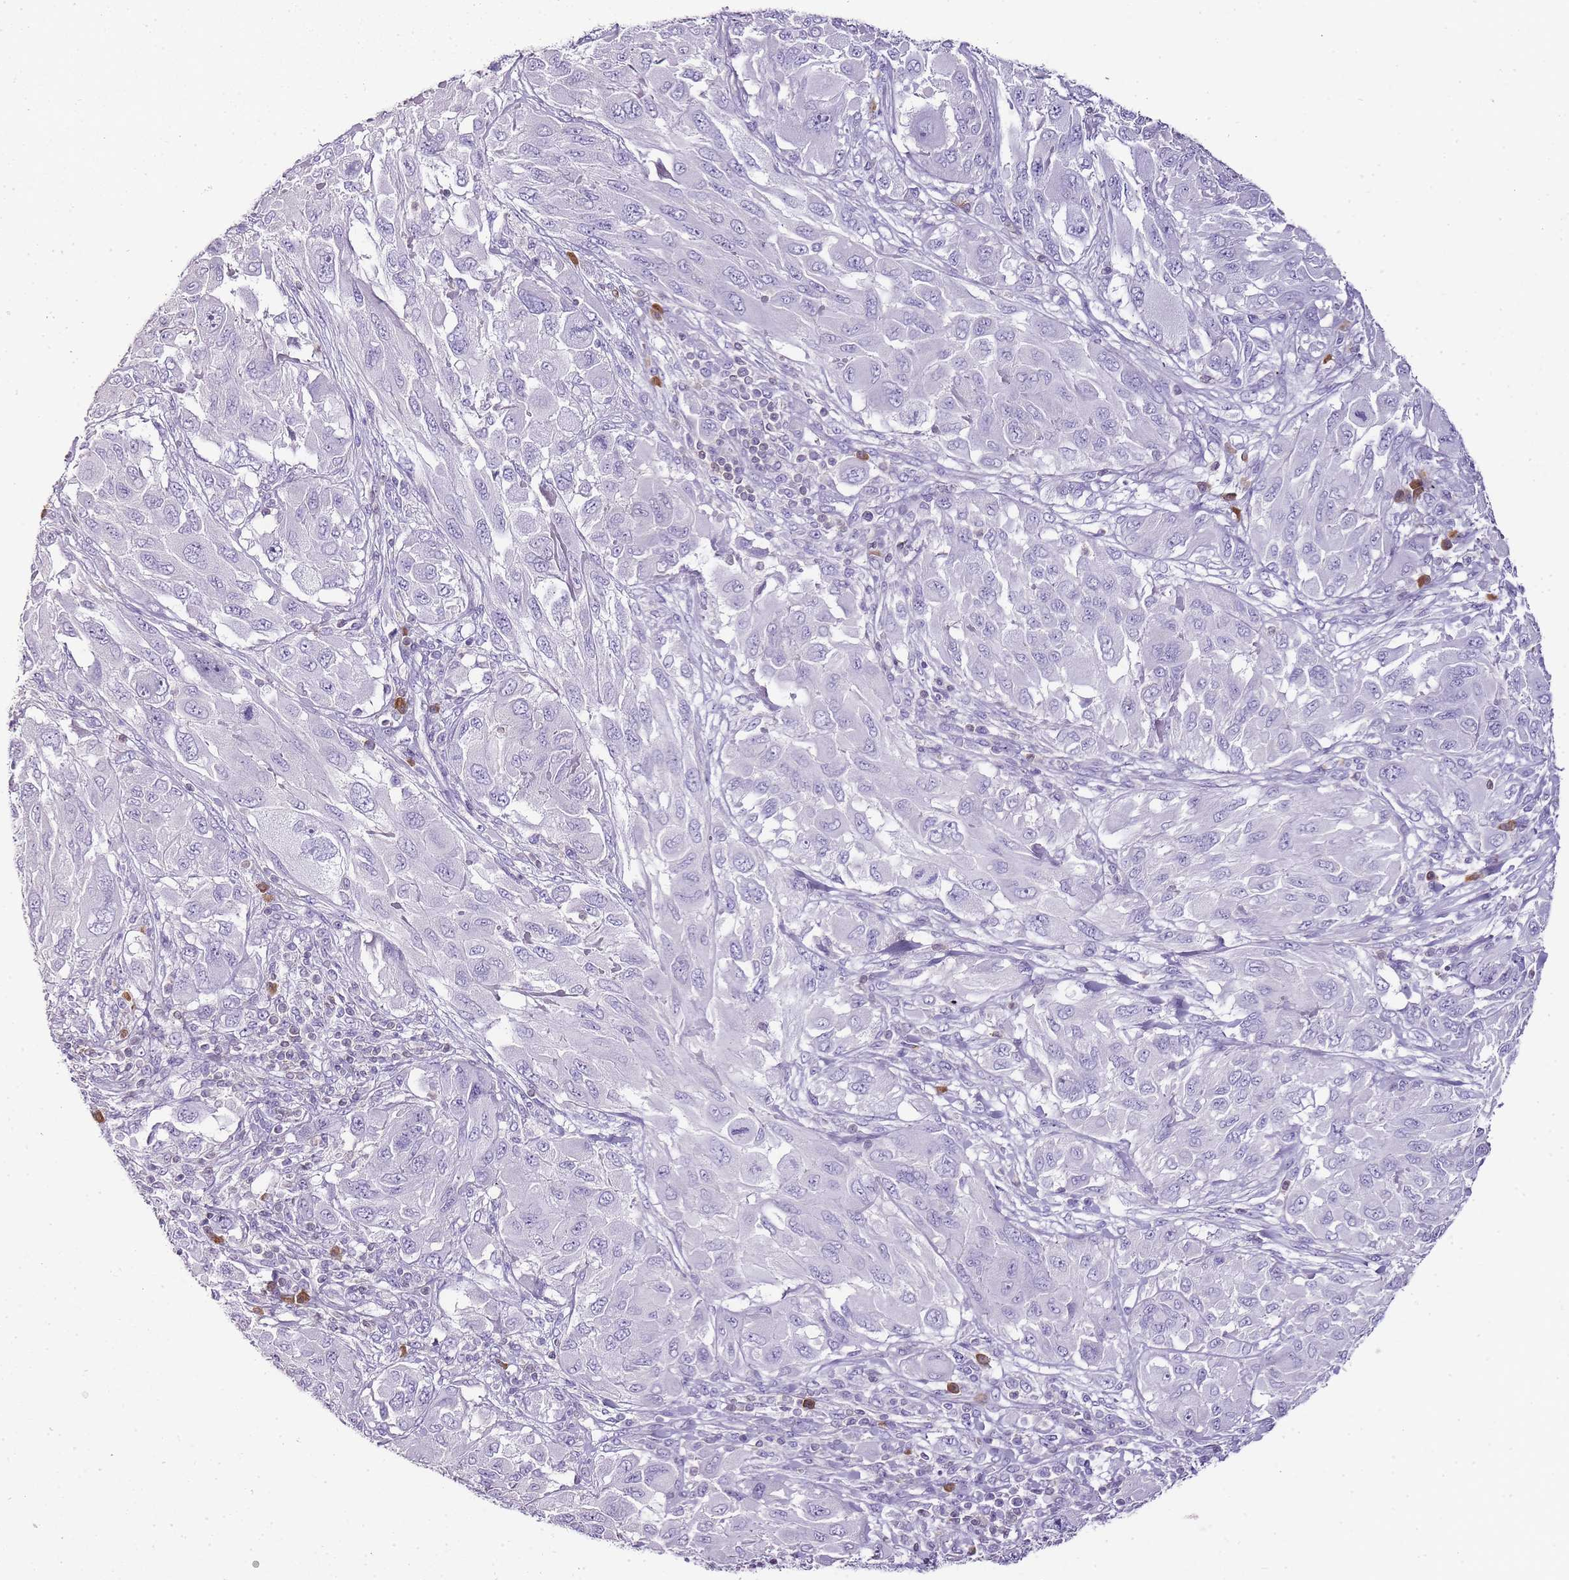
{"staining": {"intensity": "negative", "quantity": "none", "location": "none"}, "tissue": "melanoma", "cell_type": "Tumor cells", "image_type": "cancer", "snomed": [{"axis": "morphology", "description": "Malignant melanoma, NOS"}, {"axis": "topography", "description": "Skin"}], "caption": "Tumor cells are negative for brown protein staining in malignant melanoma.", "gene": "ZBP1", "patient": {"sex": "female", "age": 91}}